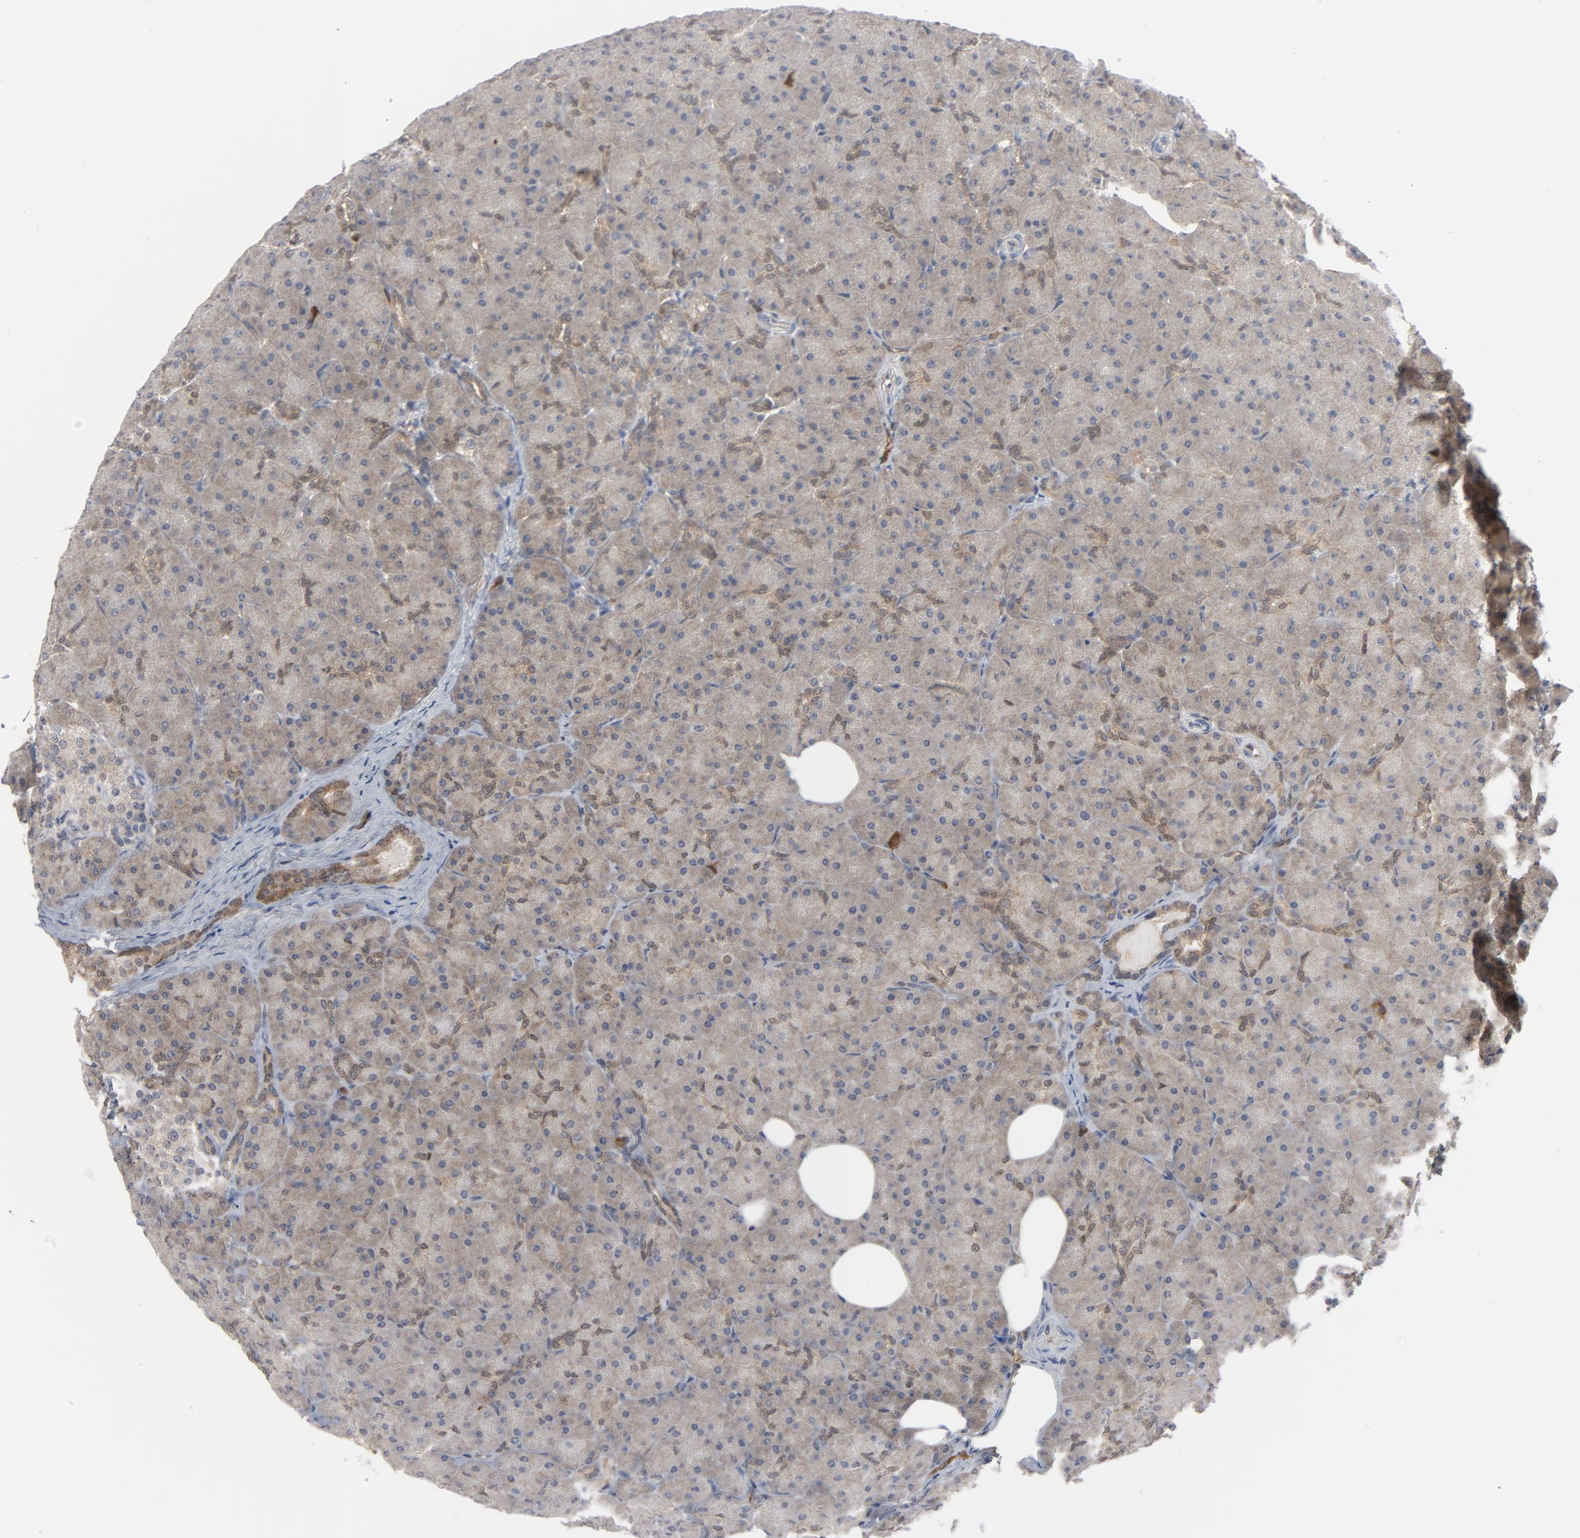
{"staining": {"intensity": "weak", "quantity": ">75%", "location": "cytoplasmic/membranous"}, "tissue": "pancreas", "cell_type": "Exocrine glandular cells", "image_type": "normal", "snomed": [{"axis": "morphology", "description": "Normal tissue, NOS"}, {"axis": "topography", "description": "Pancreas"}], "caption": "The photomicrograph reveals a brown stain indicating the presence of a protein in the cytoplasmic/membranous of exocrine glandular cells in pancreas.", "gene": "PRDX1", "patient": {"sex": "male", "age": 66}}